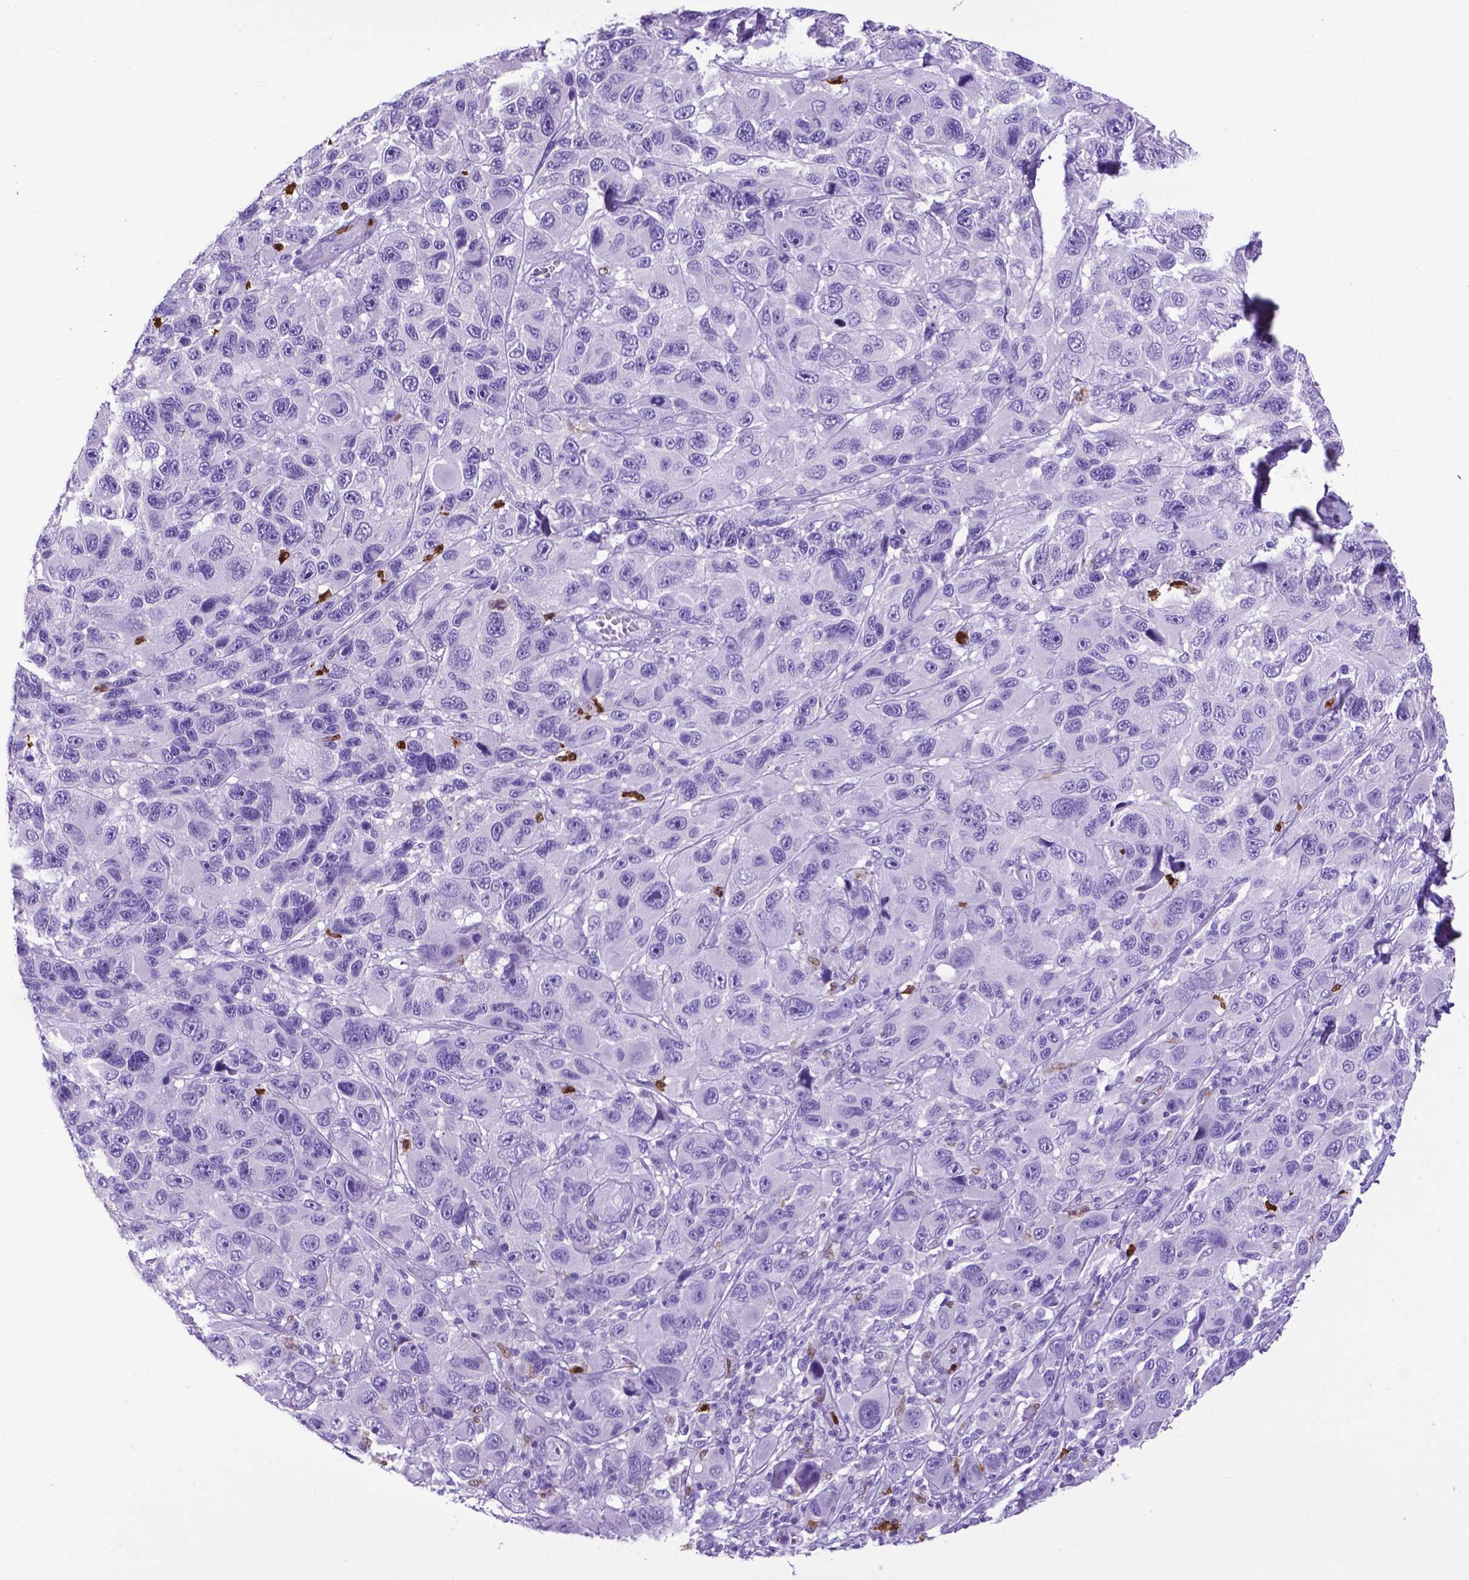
{"staining": {"intensity": "negative", "quantity": "none", "location": "none"}, "tissue": "melanoma", "cell_type": "Tumor cells", "image_type": "cancer", "snomed": [{"axis": "morphology", "description": "Malignant melanoma, NOS"}, {"axis": "topography", "description": "Skin"}], "caption": "A high-resolution image shows immunohistochemistry (IHC) staining of melanoma, which displays no significant positivity in tumor cells. (IHC, brightfield microscopy, high magnification).", "gene": "LZTR1", "patient": {"sex": "male", "age": 53}}